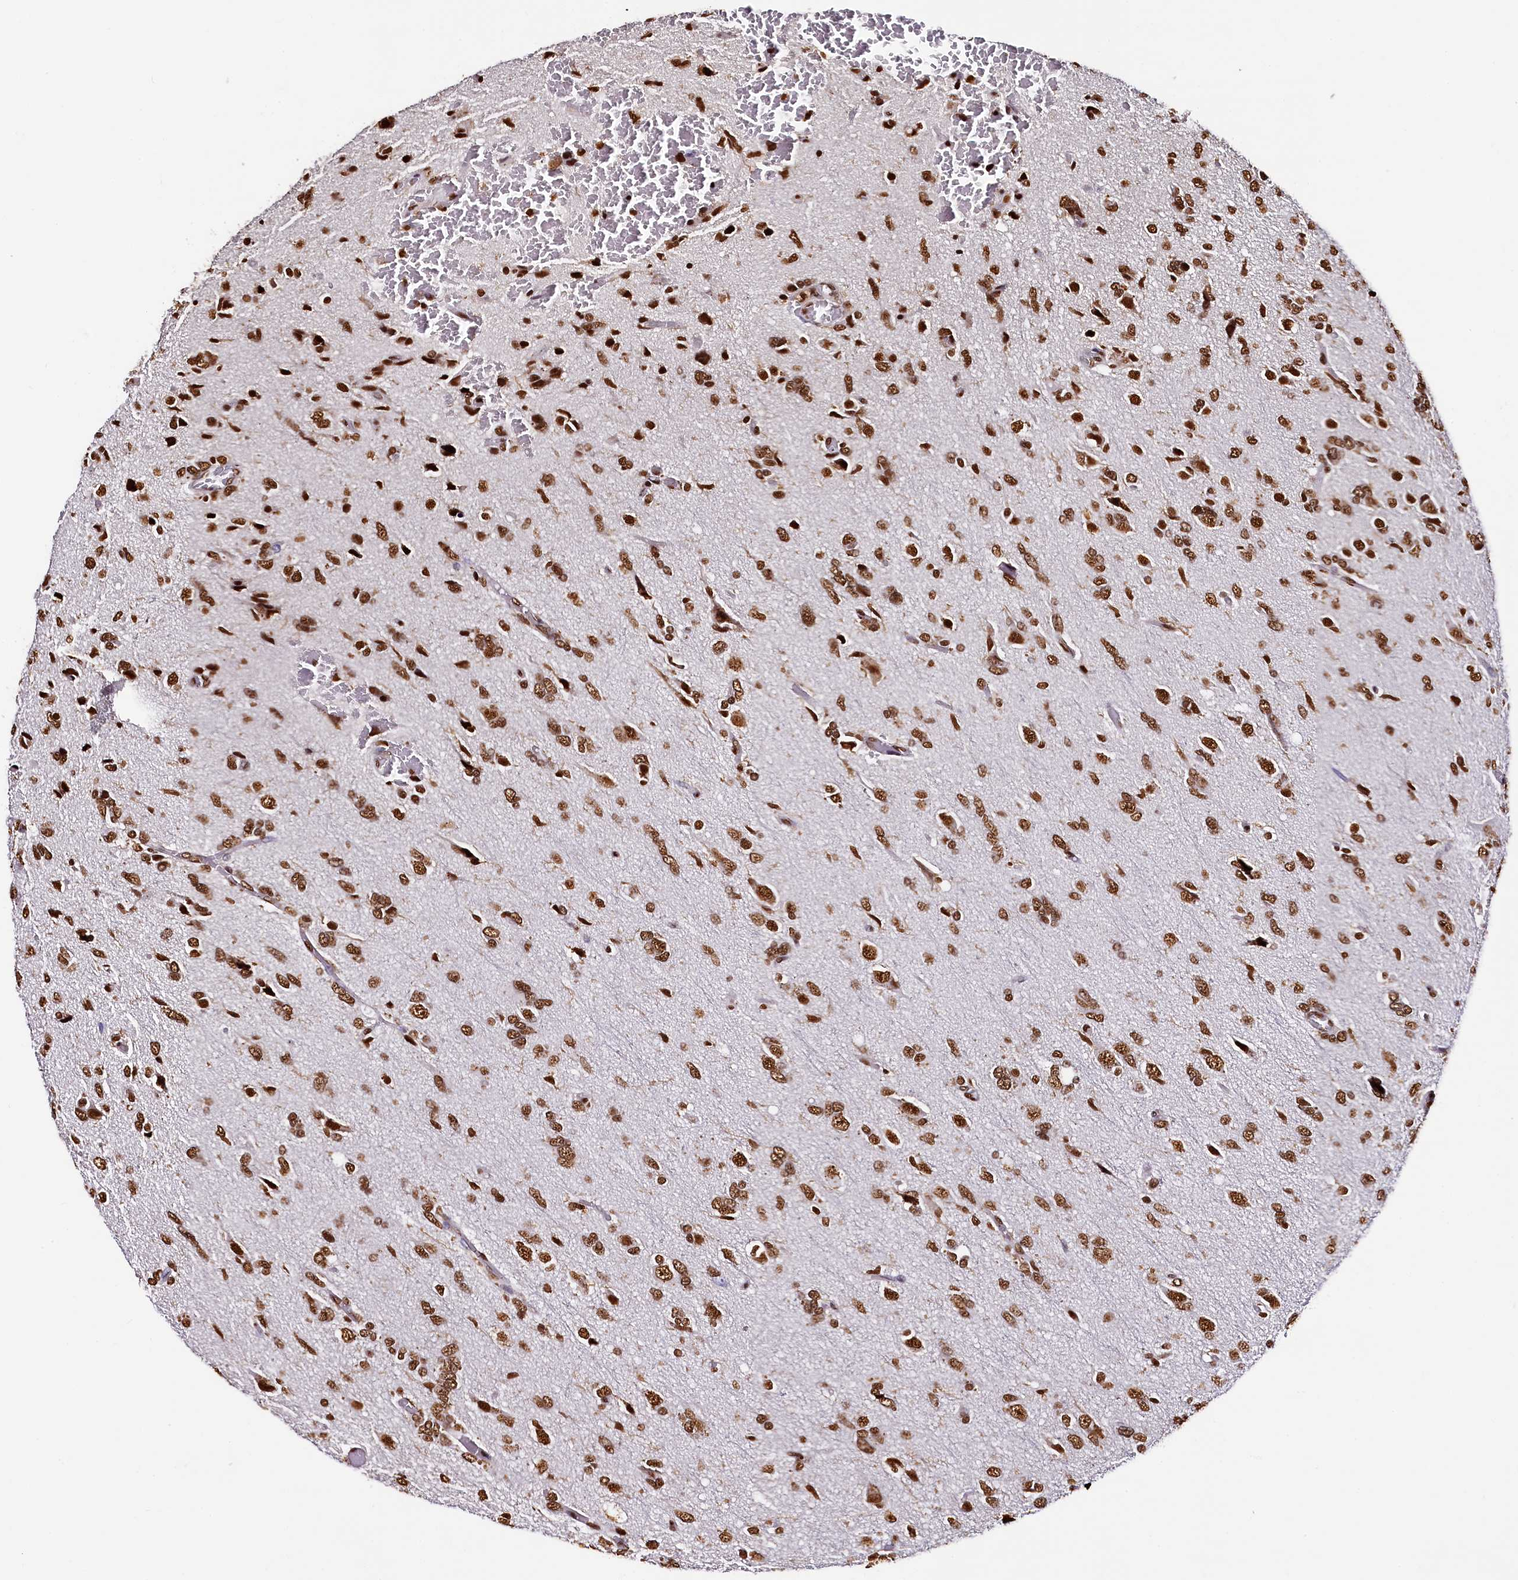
{"staining": {"intensity": "strong", "quantity": ">75%", "location": "nuclear"}, "tissue": "glioma", "cell_type": "Tumor cells", "image_type": "cancer", "snomed": [{"axis": "morphology", "description": "Glioma, malignant, High grade"}, {"axis": "topography", "description": "Brain"}], "caption": "Glioma tissue exhibits strong nuclear expression in approximately >75% of tumor cells, visualized by immunohistochemistry.", "gene": "SNRPD2", "patient": {"sex": "female", "age": 59}}